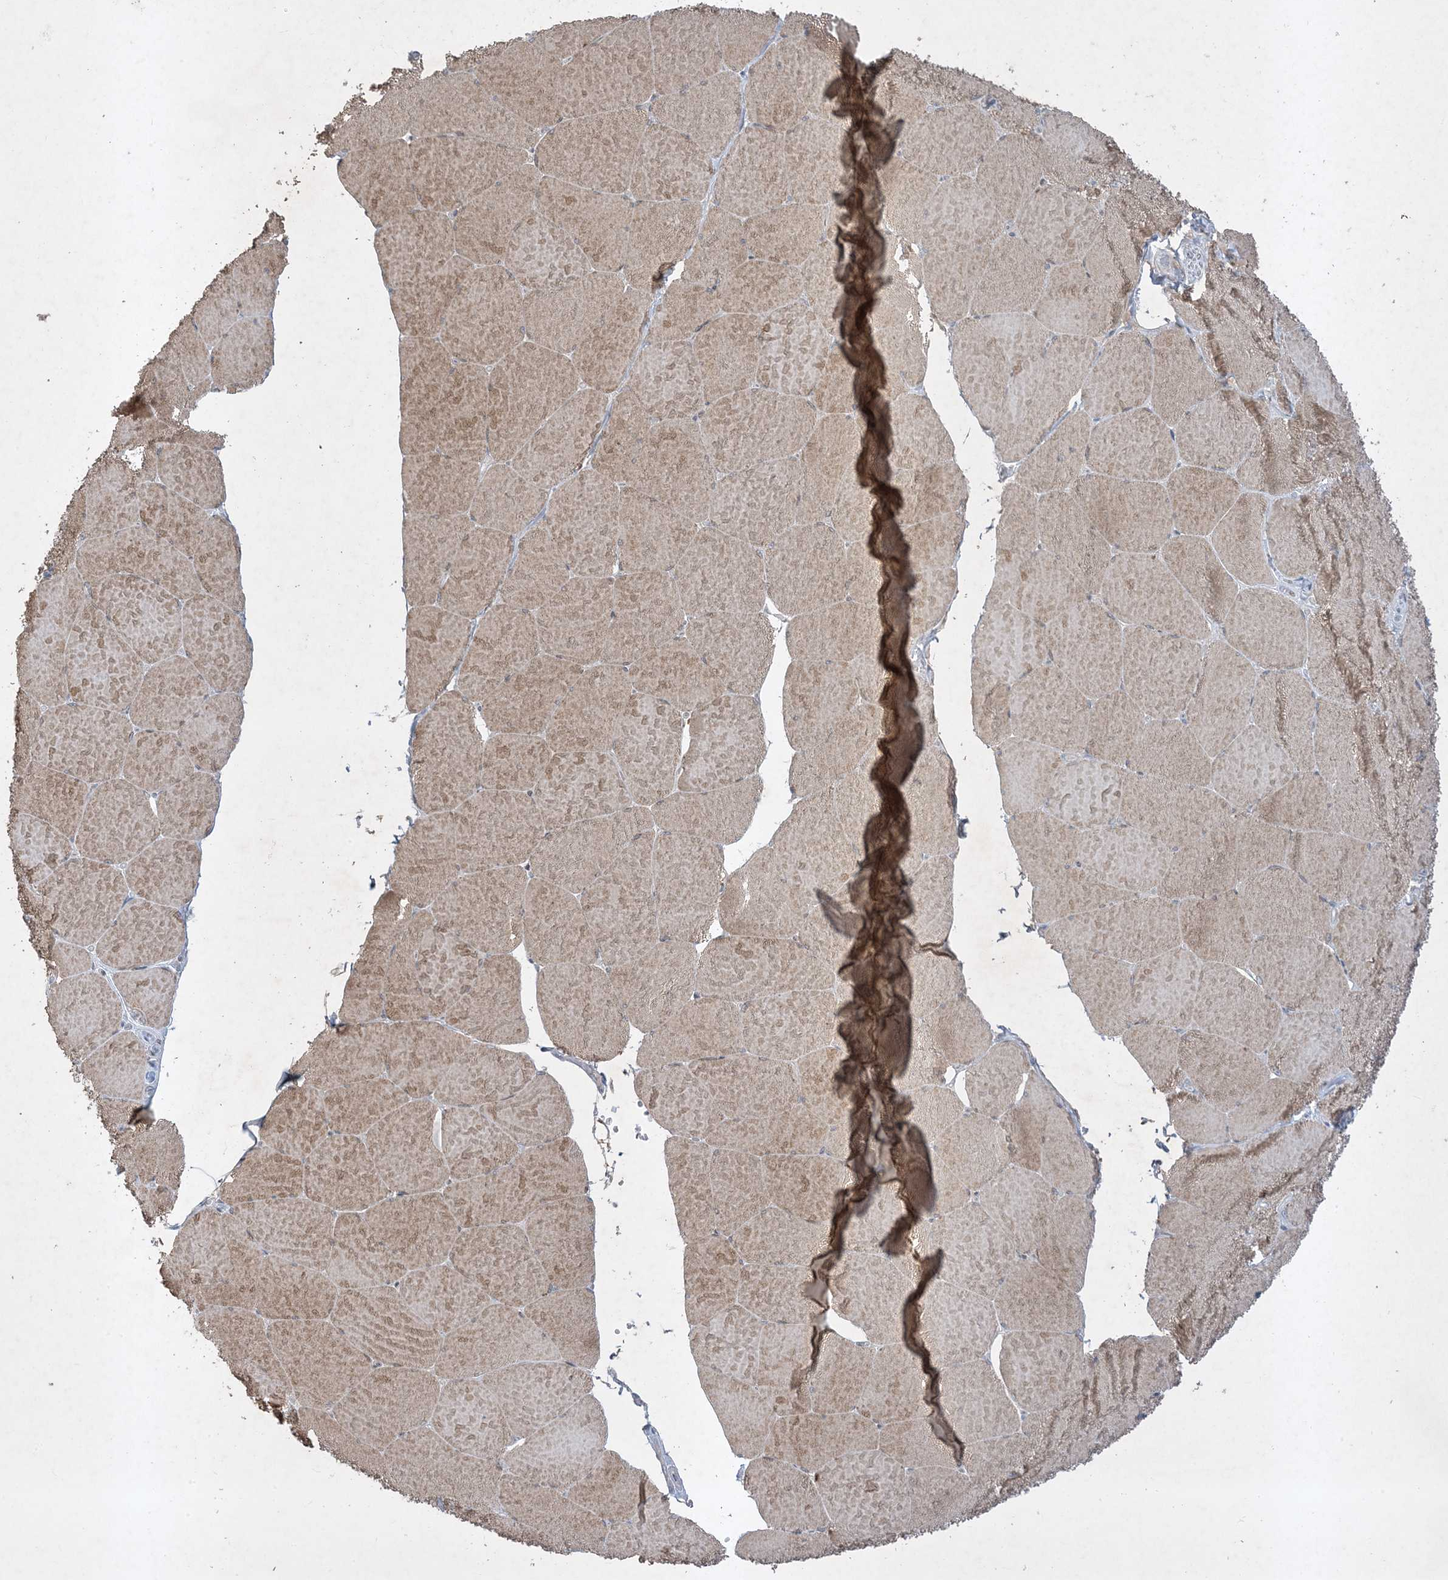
{"staining": {"intensity": "moderate", "quantity": ">75%", "location": "cytoplasmic/membranous"}, "tissue": "skeletal muscle", "cell_type": "Myocytes", "image_type": "normal", "snomed": [{"axis": "morphology", "description": "Normal tissue, NOS"}, {"axis": "topography", "description": "Skeletal muscle"}, {"axis": "topography", "description": "Head-Neck"}], "caption": "Skeletal muscle was stained to show a protein in brown. There is medium levels of moderate cytoplasmic/membranous staining in approximately >75% of myocytes. (DAB IHC, brown staining for protein, blue staining for nuclei).", "gene": "FNDC1", "patient": {"sex": "male", "age": 66}}